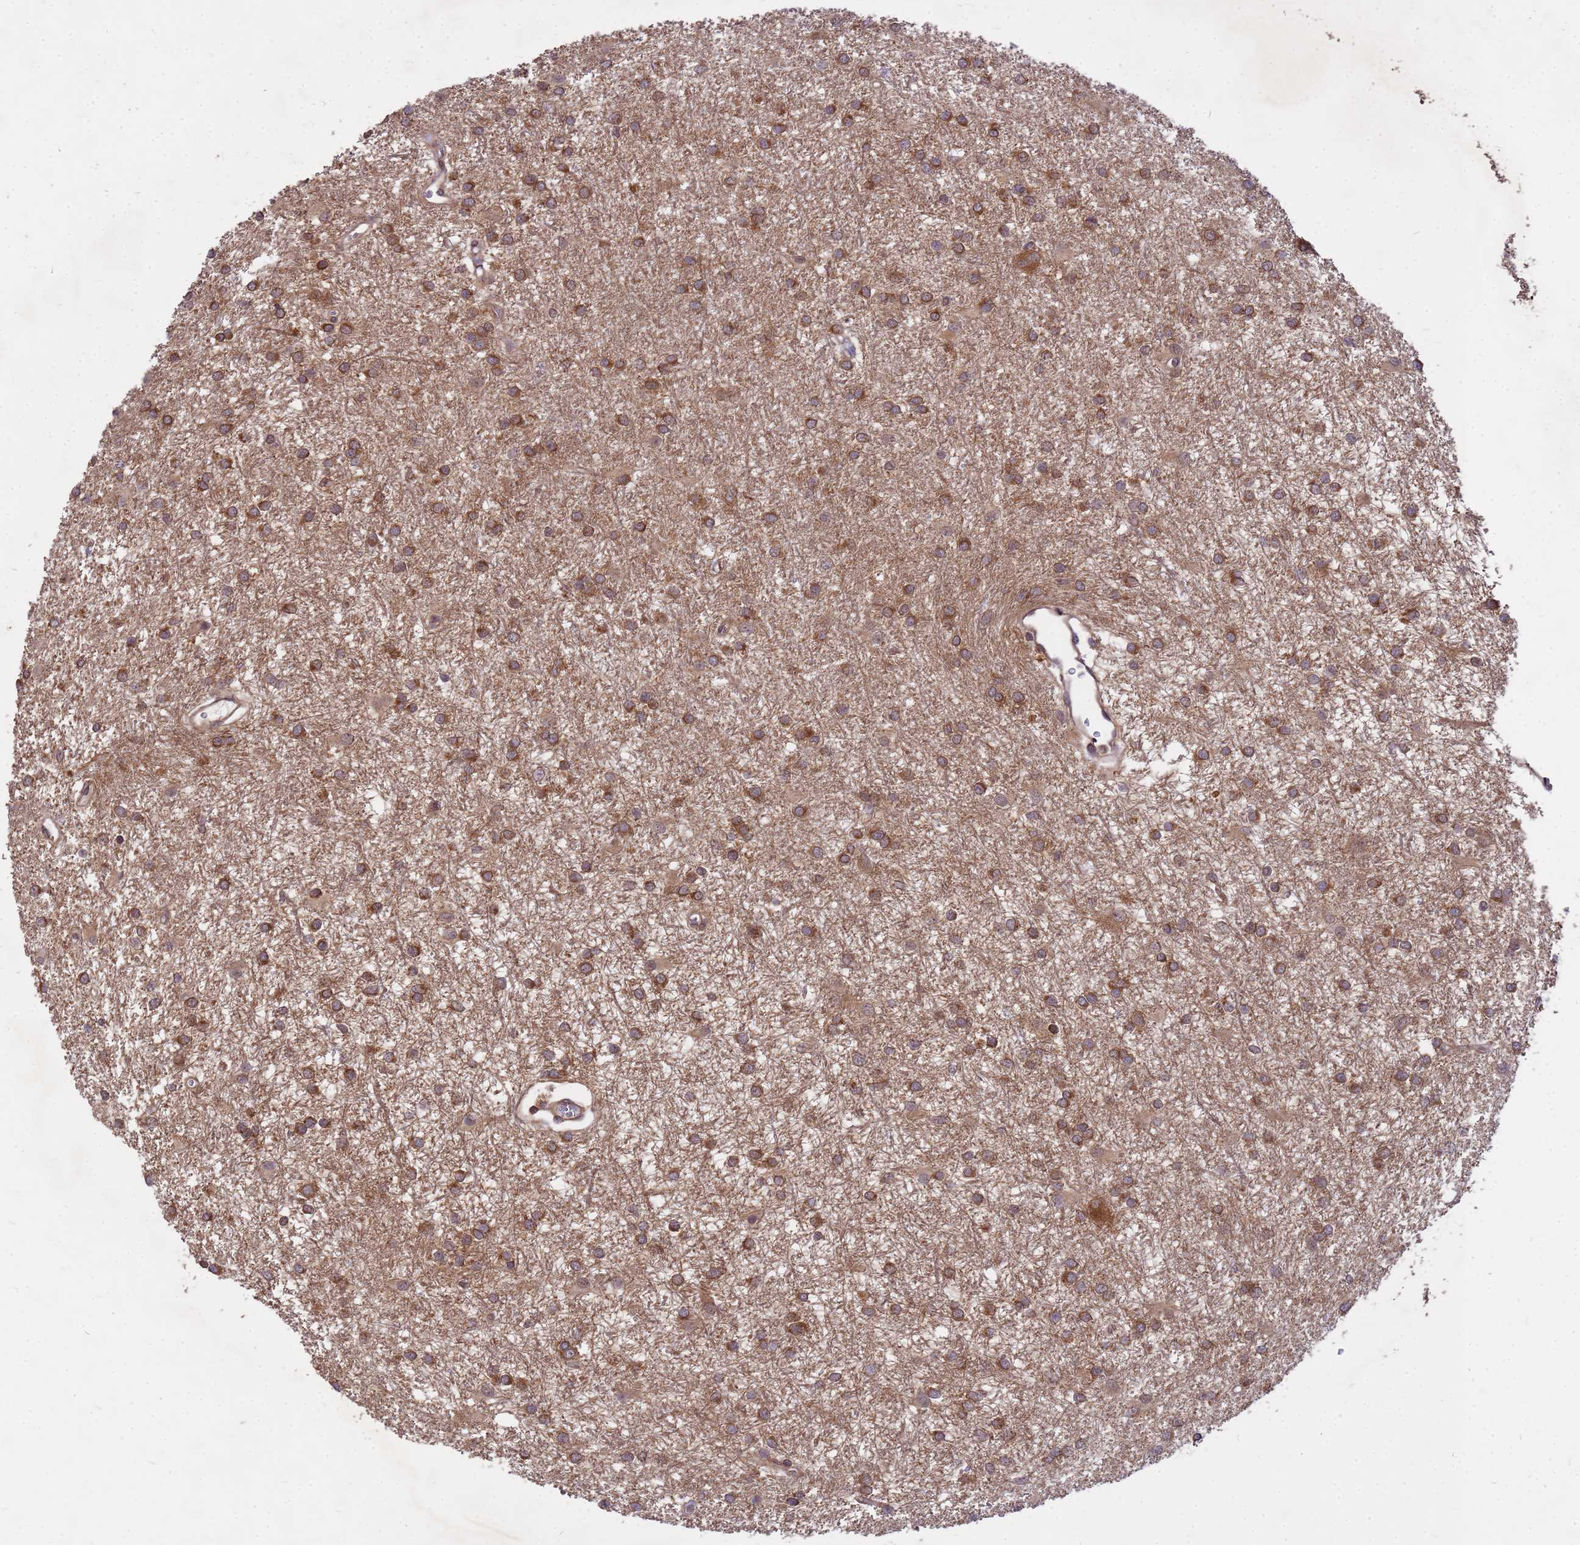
{"staining": {"intensity": "strong", "quantity": ">75%", "location": "cytoplasmic/membranous"}, "tissue": "glioma", "cell_type": "Tumor cells", "image_type": "cancer", "snomed": [{"axis": "morphology", "description": "Glioma, malignant, High grade"}, {"axis": "topography", "description": "Brain"}], "caption": "IHC (DAB) staining of glioma shows strong cytoplasmic/membranous protein expression in about >75% of tumor cells.", "gene": "PPP2CB", "patient": {"sex": "female", "age": 50}}